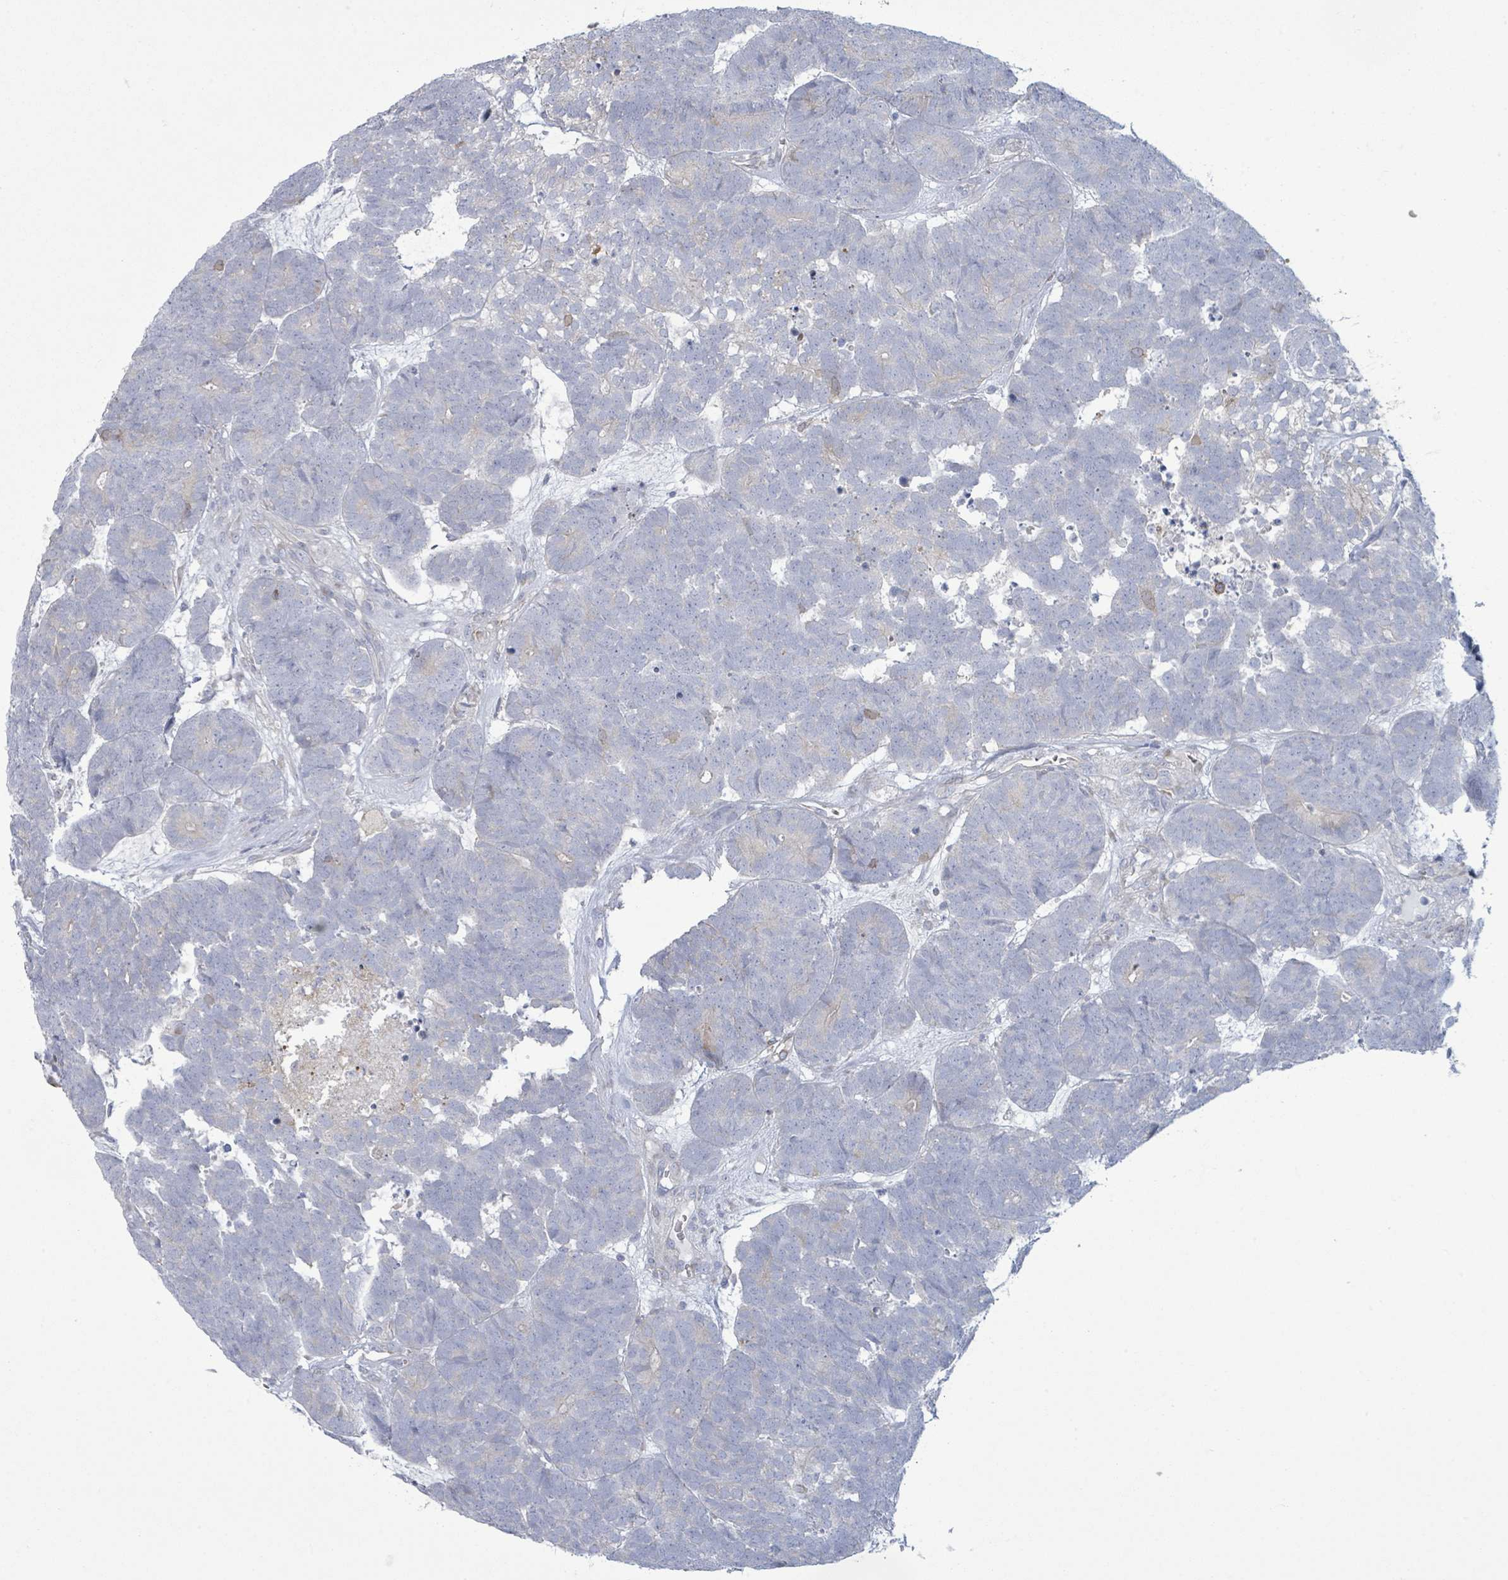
{"staining": {"intensity": "negative", "quantity": "none", "location": "none"}, "tissue": "head and neck cancer", "cell_type": "Tumor cells", "image_type": "cancer", "snomed": [{"axis": "morphology", "description": "Adenocarcinoma, NOS"}, {"axis": "topography", "description": "Head-Neck"}], "caption": "Tumor cells are negative for brown protein staining in head and neck adenocarcinoma.", "gene": "COL13A1", "patient": {"sex": "female", "age": 81}}